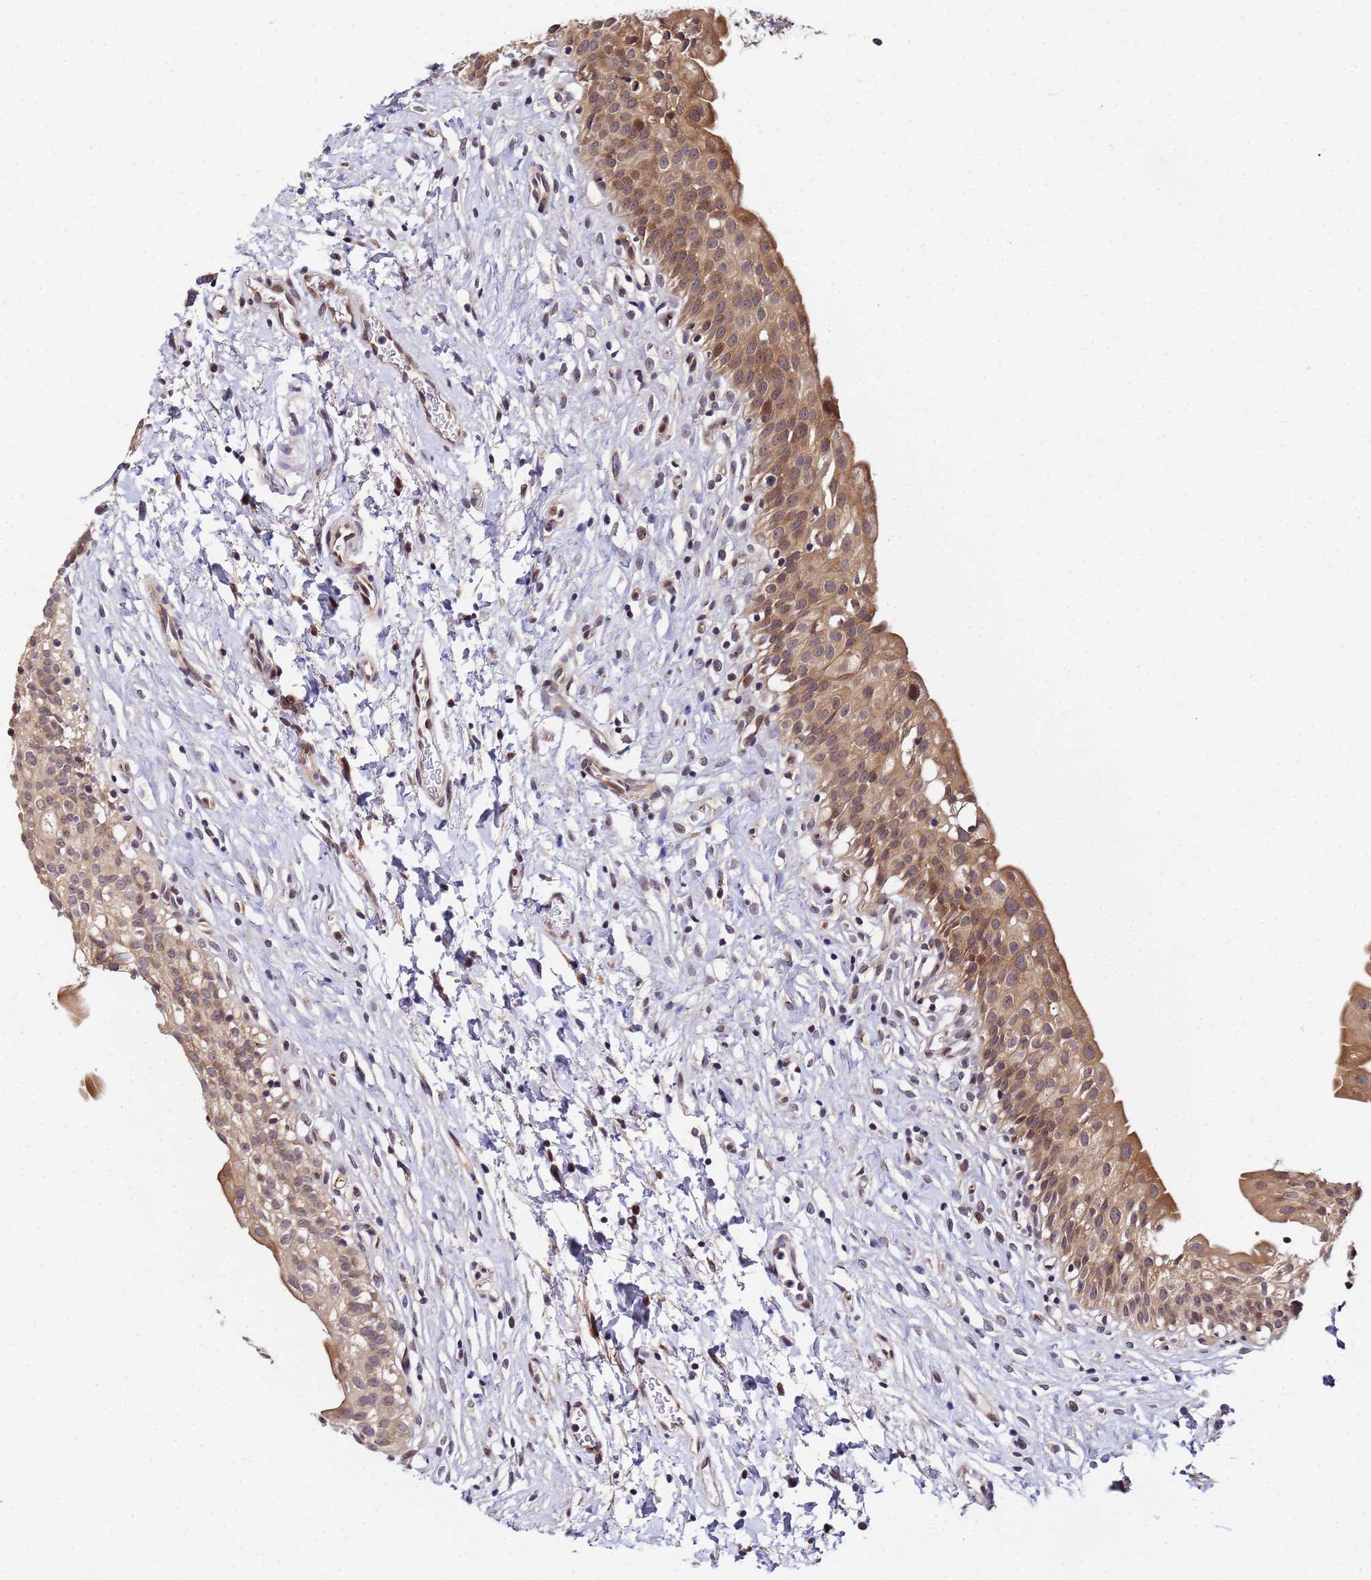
{"staining": {"intensity": "moderate", "quantity": ">75%", "location": "cytoplasmic/membranous"}, "tissue": "urinary bladder", "cell_type": "Urothelial cells", "image_type": "normal", "snomed": [{"axis": "morphology", "description": "Normal tissue, NOS"}, {"axis": "topography", "description": "Urinary bladder"}], "caption": "Immunohistochemical staining of normal human urinary bladder reveals medium levels of moderate cytoplasmic/membranous staining in about >75% of urothelial cells.", "gene": "UNC93B1", "patient": {"sex": "male", "age": 51}}